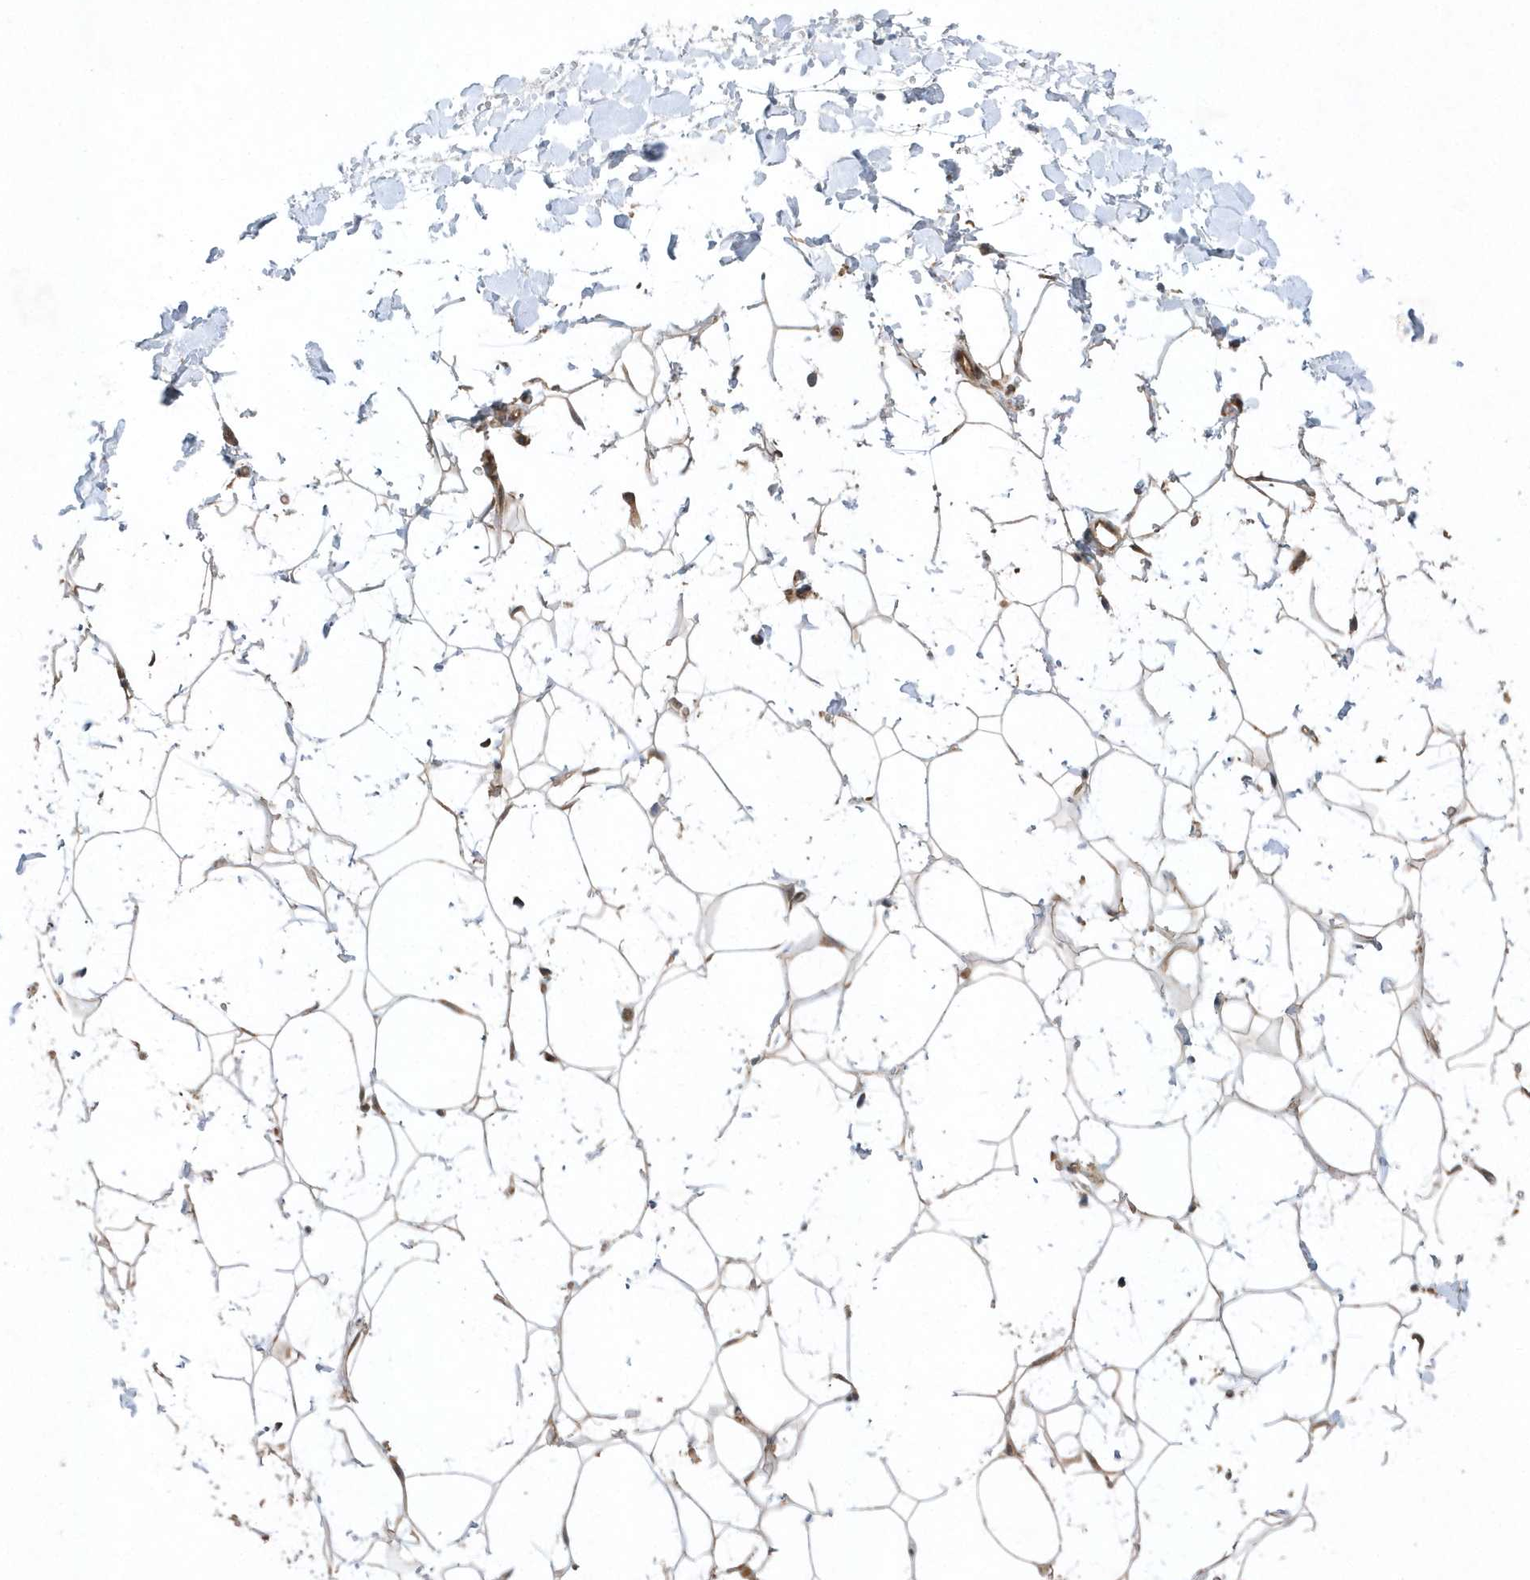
{"staining": {"intensity": "weak", "quantity": ">75%", "location": "cytoplasmic/membranous"}, "tissue": "adipose tissue", "cell_type": "Adipocytes", "image_type": "normal", "snomed": [{"axis": "morphology", "description": "Normal tissue, NOS"}, {"axis": "topography", "description": "Breast"}], "caption": "The histopathology image shows a brown stain indicating the presence of a protein in the cytoplasmic/membranous of adipocytes in adipose tissue.", "gene": "GFM2", "patient": {"sex": "female", "age": 26}}